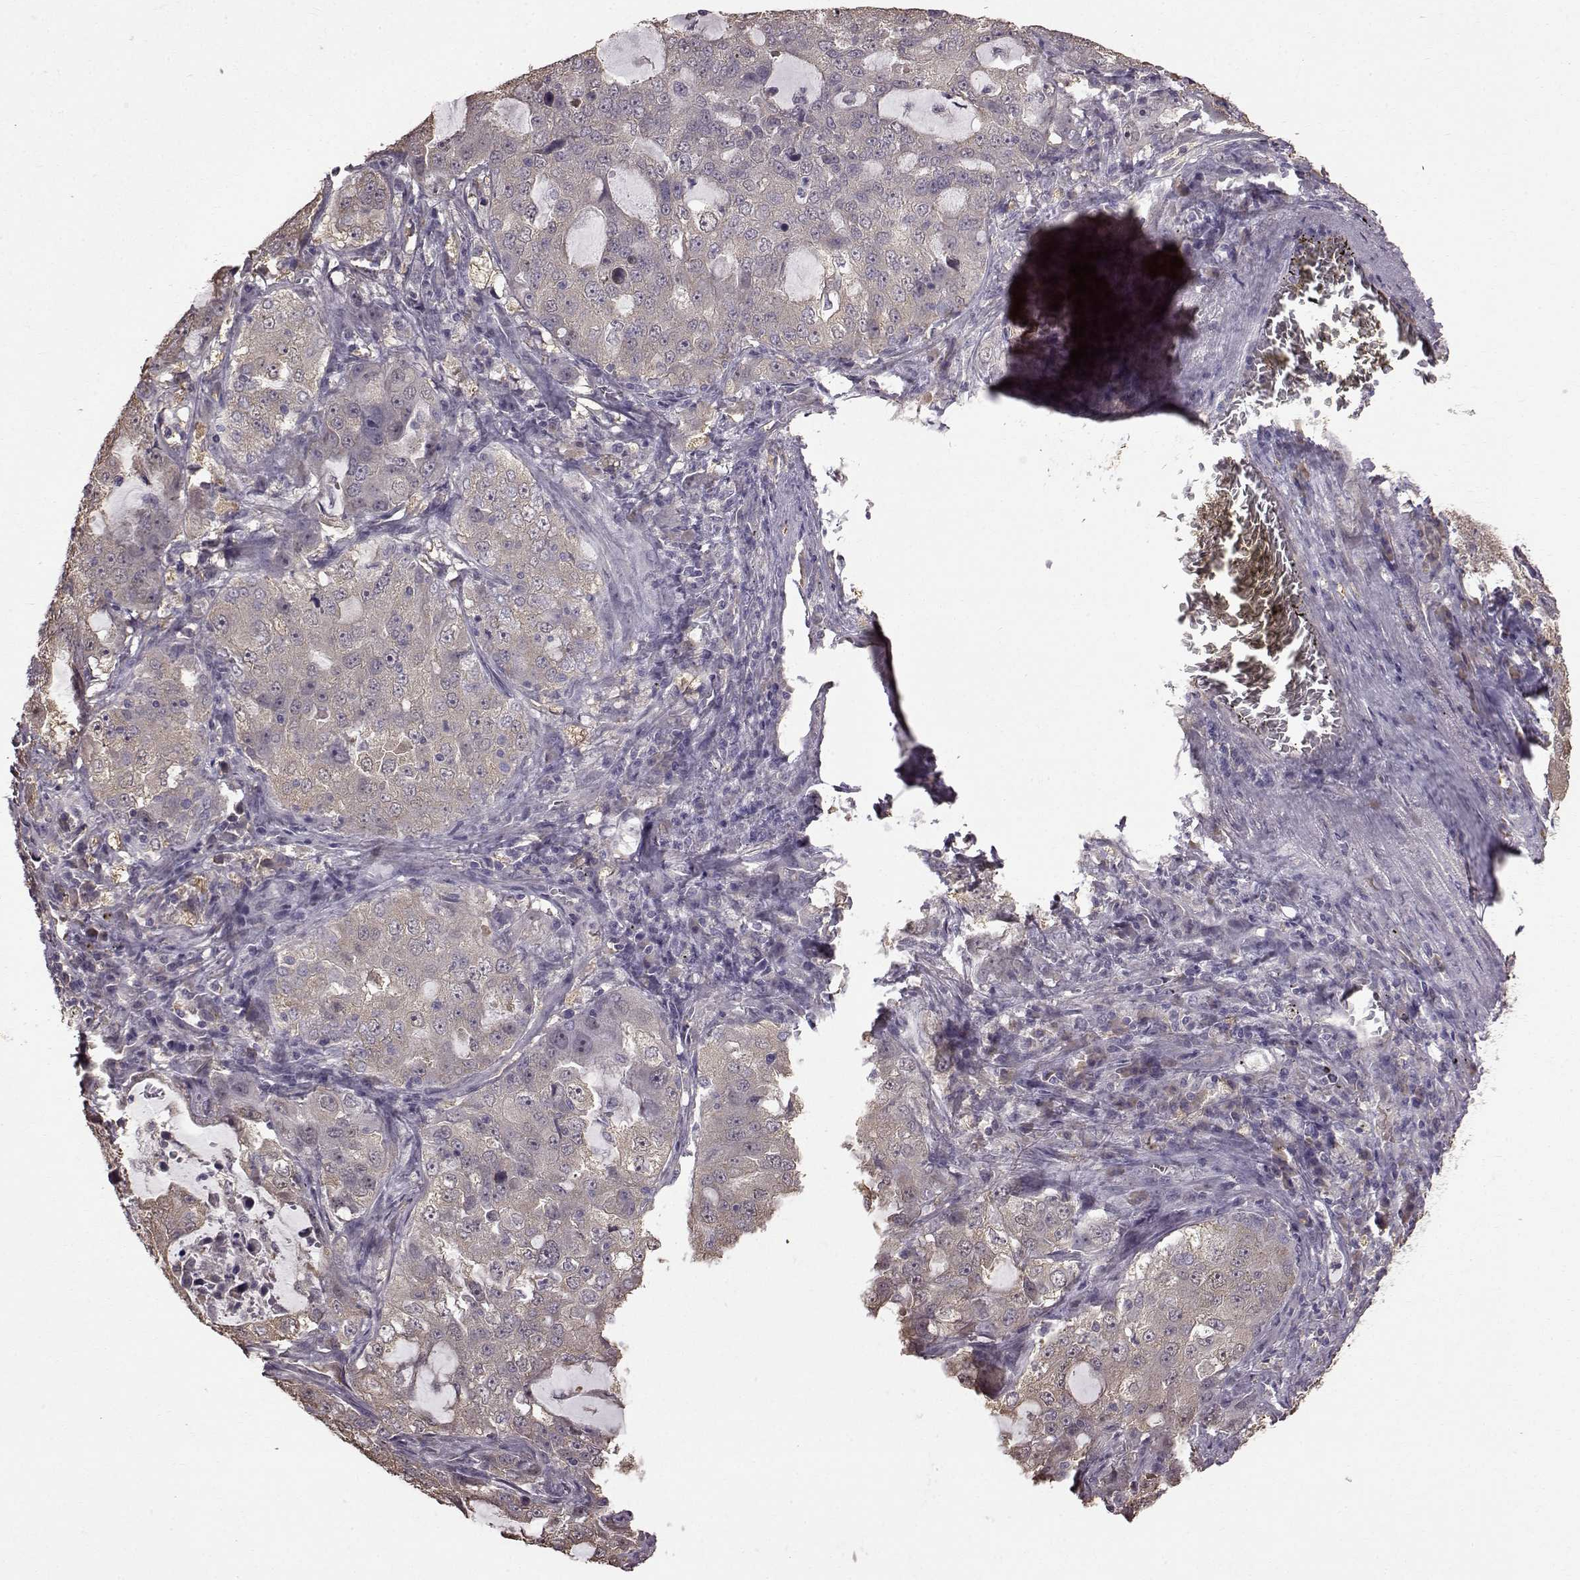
{"staining": {"intensity": "weak", "quantity": "<25%", "location": "cytoplasmic/membranous"}, "tissue": "lung cancer", "cell_type": "Tumor cells", "image_type": "cancer", "snomed": [{"axis": "morphology", "description": "Adenocarcinoma, NOS"}, {"axis": "topography", "description": "Lung"}], "caption": "A micrograph of lung cancer (adenocarcinoma) stained for a protein reveals no brown staining in tumor cells.", "gene": "NME1-NME2", "patient": {"sex": "female", "age": 61}}